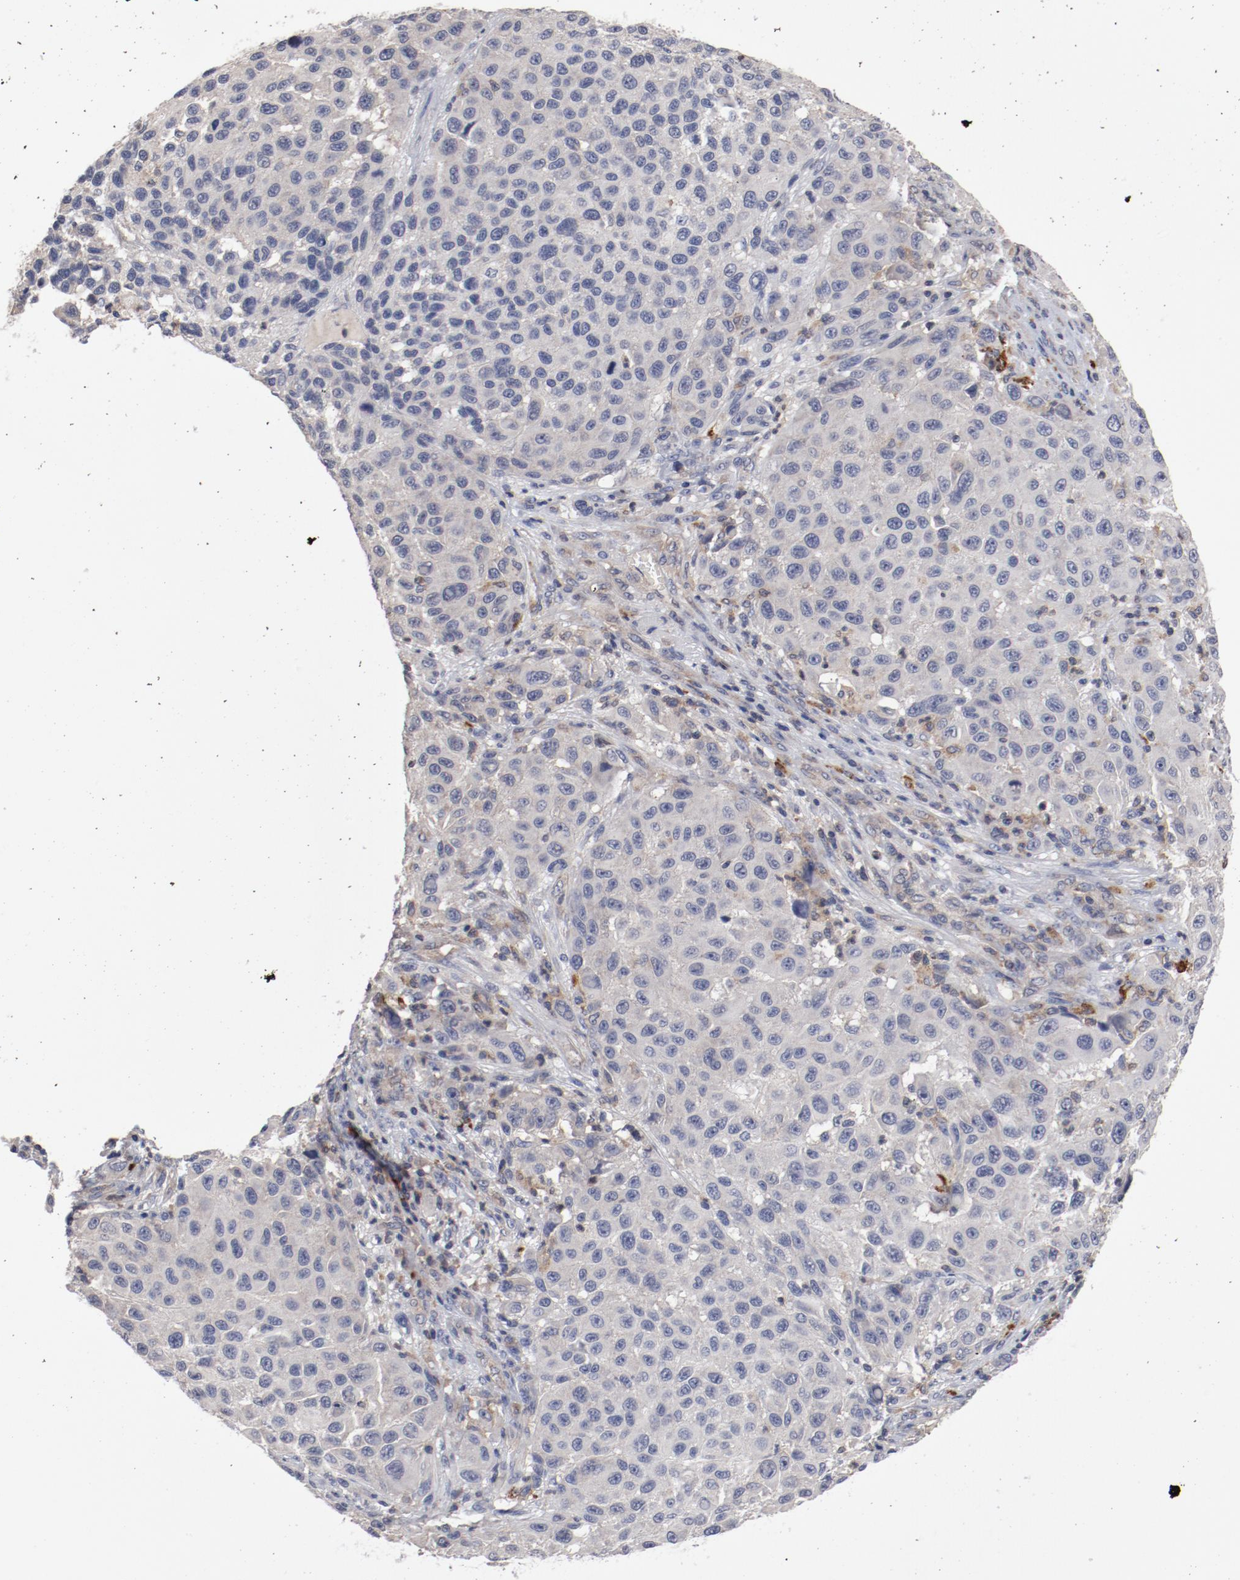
{"staining": {"intensity": "negative", "quantity": "none", "location": "none"}, "tissue": "melanoma", "cell_type": "Tumor cells", "image_type": "cancer", "snomed": [{"axis": "morphology", "description": "Malignant melanoma, Metastatic site"}, {"axis": "topography", "description": "Lymph node"}], "caption": "Human malignant melanoma (metastatic site) stained for a protein using IHC shows no expression in tumor cells.", "gene": "CBL", "patient": {"sex": "male", "age": 61}}